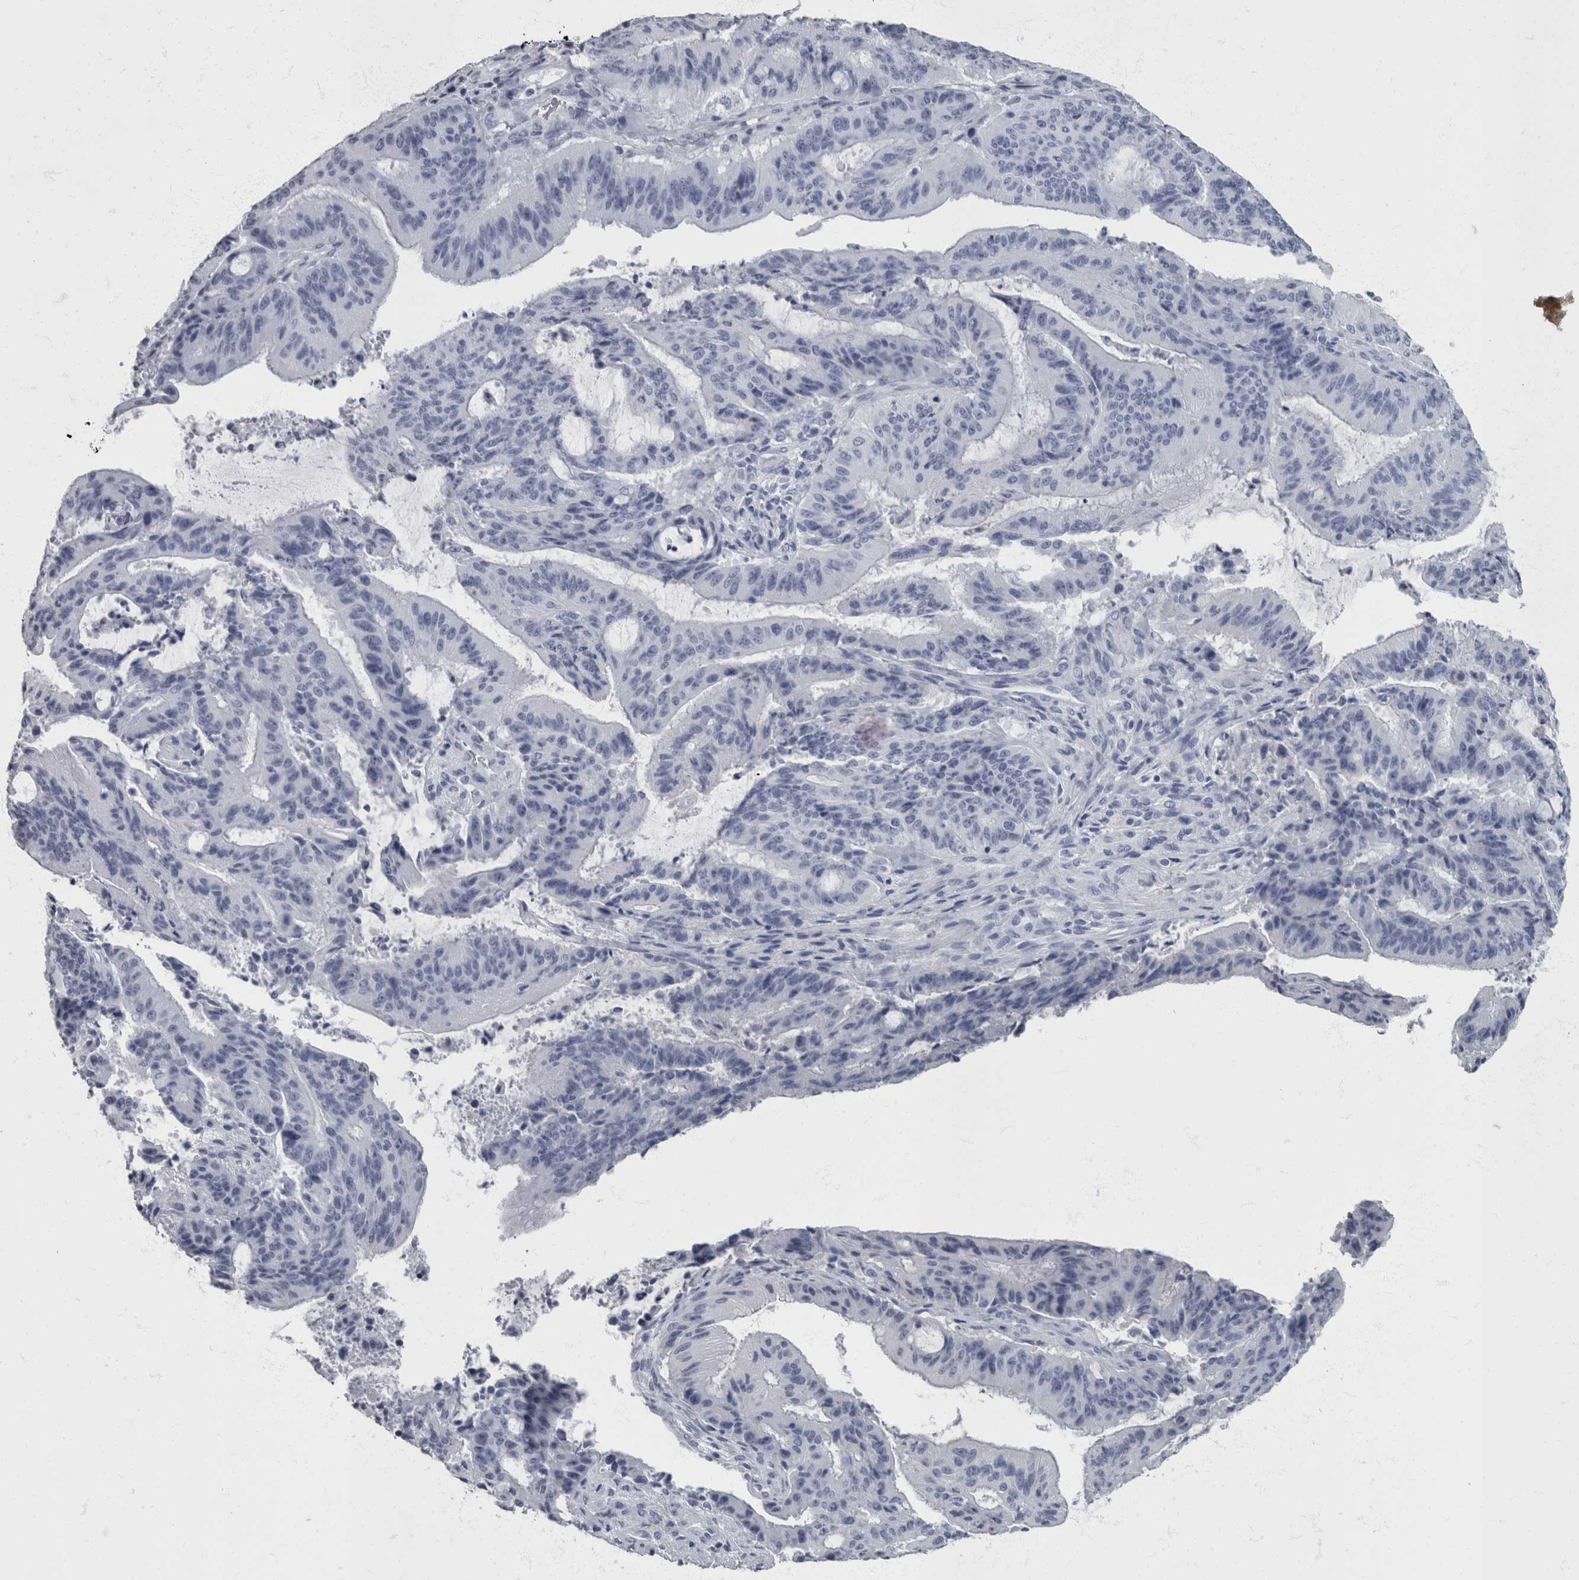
{"staining": {"intensity": "negative", "quantity": "none", "location": "none"}, "tissue": "liver cancer", "cell_type": "Tumor cells", "image_type": "cancer", "snomed": [{"axis": "morphology", "description": "Normal tissue, NOS"}, {"axis": "morphology", "description": "Cholangiocarcinoma"}, {"axis": "topography", "description": "Liver"}, {"axis": "topography", "description": "Peripheral nerve tissue"}], "caption": "There is no significant positivity in tumor cells of liver cholangiocarcinoma. Nuclei are stained in blue.", "gene": "PPP1R3C", "patient": {"sex": "female", "age": 73}}